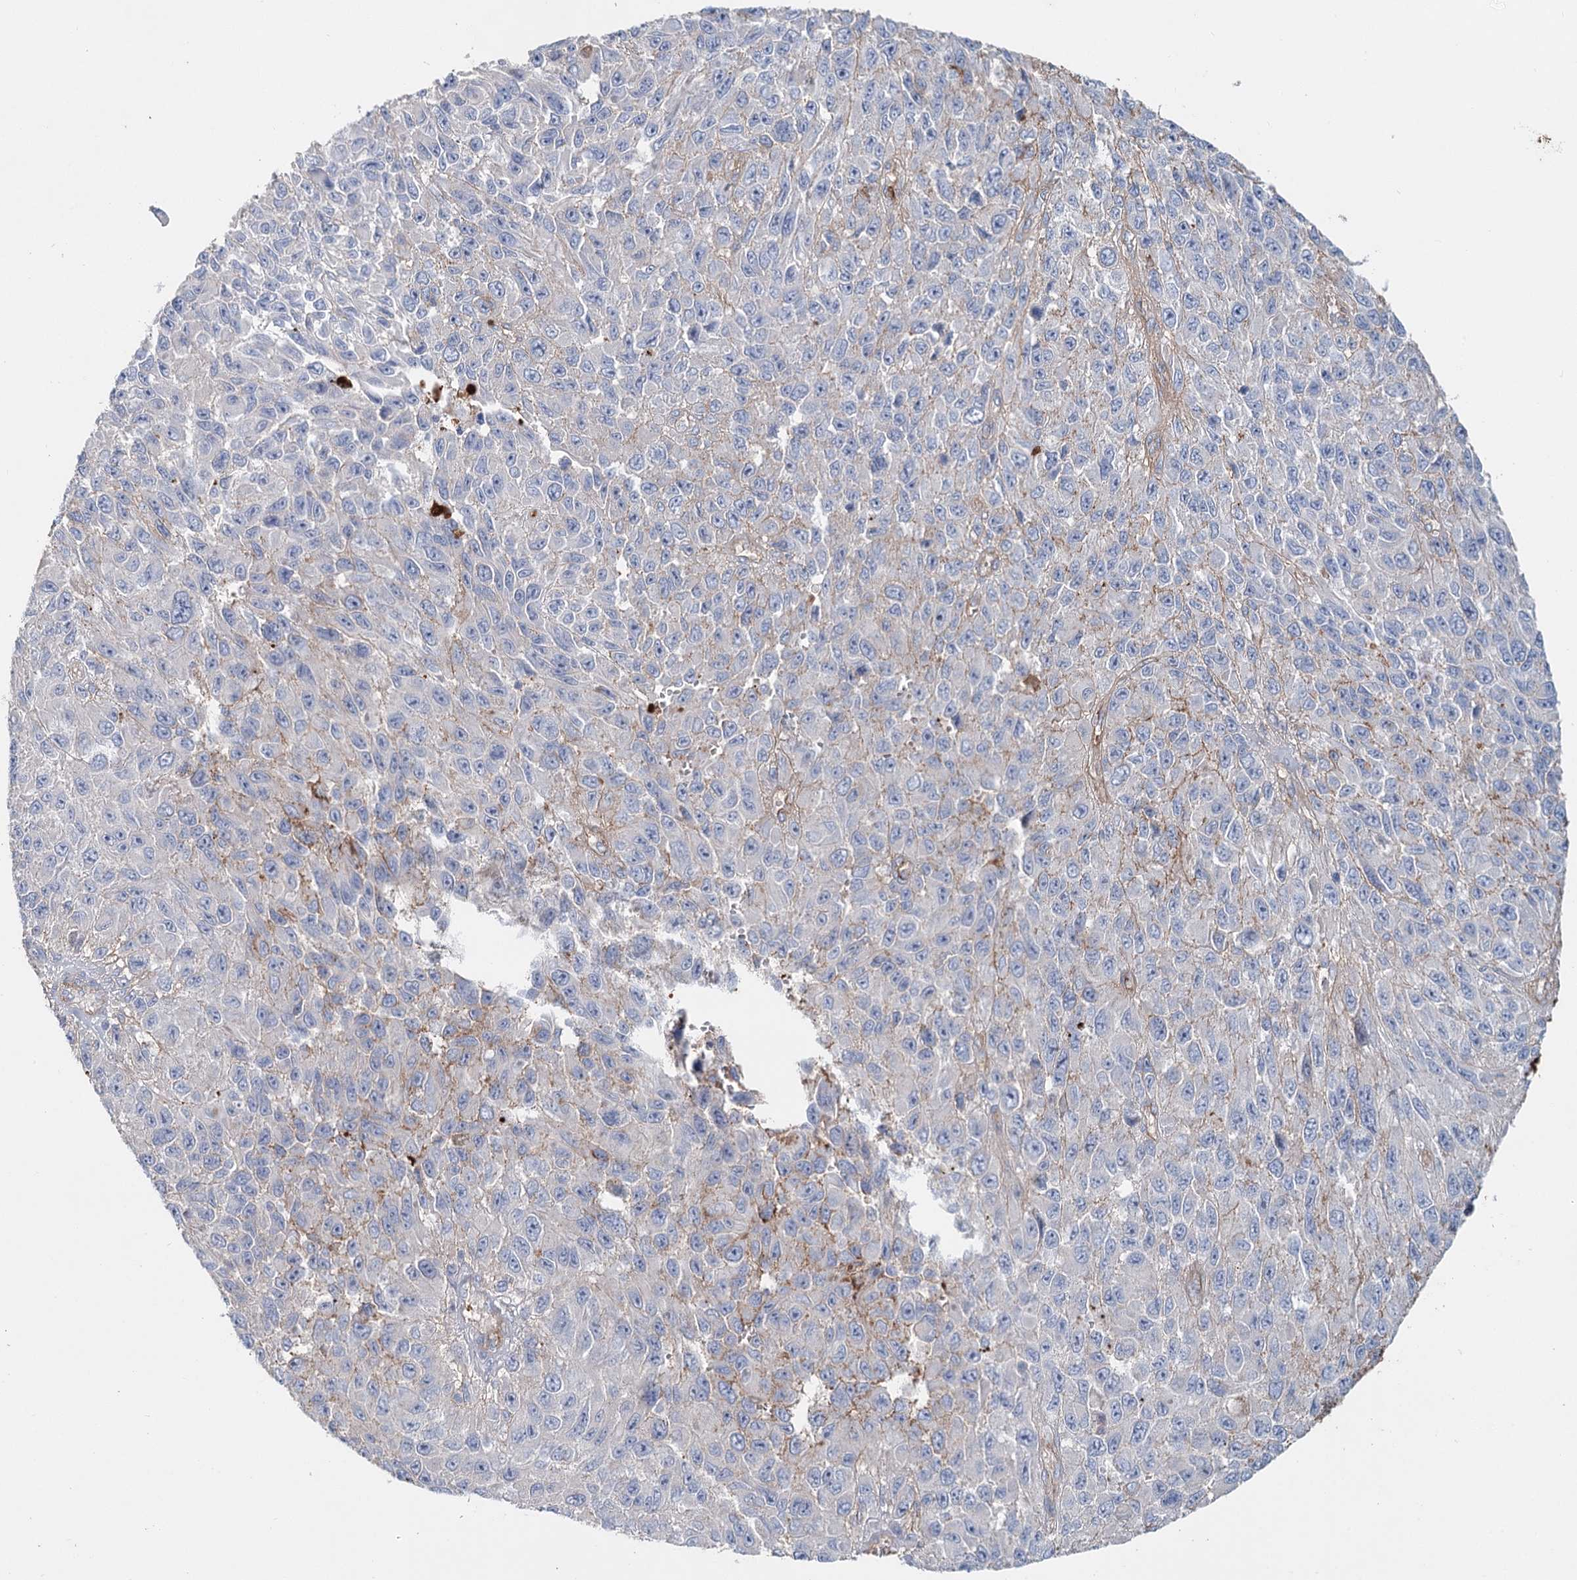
{"staining": {"intensity": "negative", "quantity": "none", "location": "none"}, "tissue": "melanoma", "cell_type": "Tumor cells", "image_type": "cancer", "snomed": [{"axis": "morphology", "description": "Normal tissue, NOS"}, {"axis": "morphology", "description": "Malignant melanoma, NOS"}, {"axis": "topography", "description": "Skin"}], "caption": "A high-resolution photomicrograph shows immunohistochemistry staining of malignant melanoma, which reveals no significant staining in tumor cells.", "gene": "ALKBH8", "patient": {"sex": "female", "age": 96}}